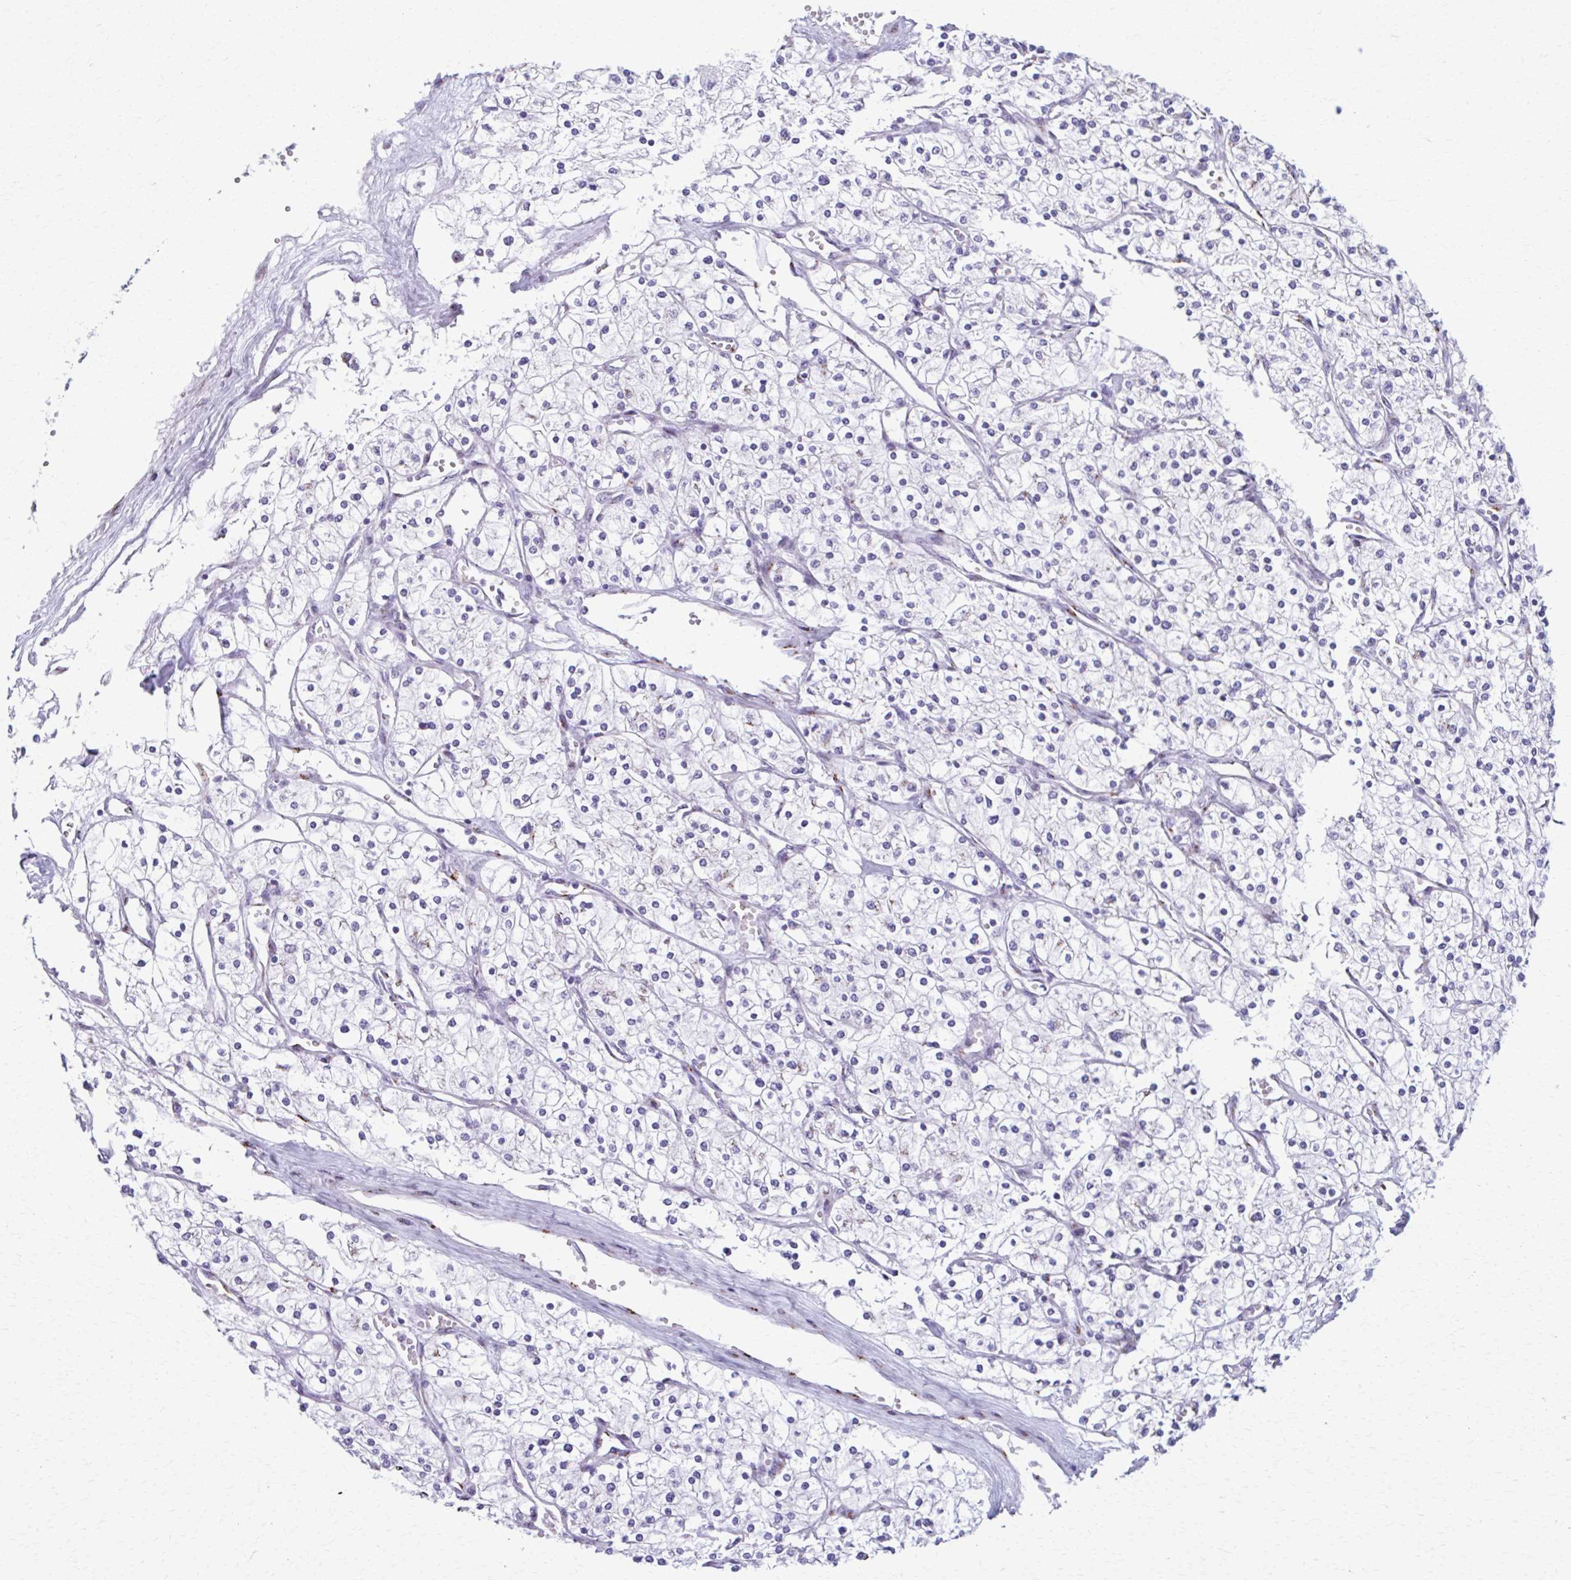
{"staining": {"intensity": "negative", "quantity": "none", "location": "none"}, "tissue": "renal cancer", "cell_type": "Tumor cells", "image_type": "cancer", "snomed": [{"axis": "morphology", "description": "Adenocarcinoma, NOS"}, {"axis": "topography", "description": "Kidney"}], "caption": "This is a histopathology image of immunohistochemistry staining of adenocarcinoma (renal), which shows no staining in tumor cells. (DAB (3,3'-diaminobenzidine) IHC with hematoxylin counter stain).", "gene": "ZNF682", "patient": {"sex": "male", "age": 80}}